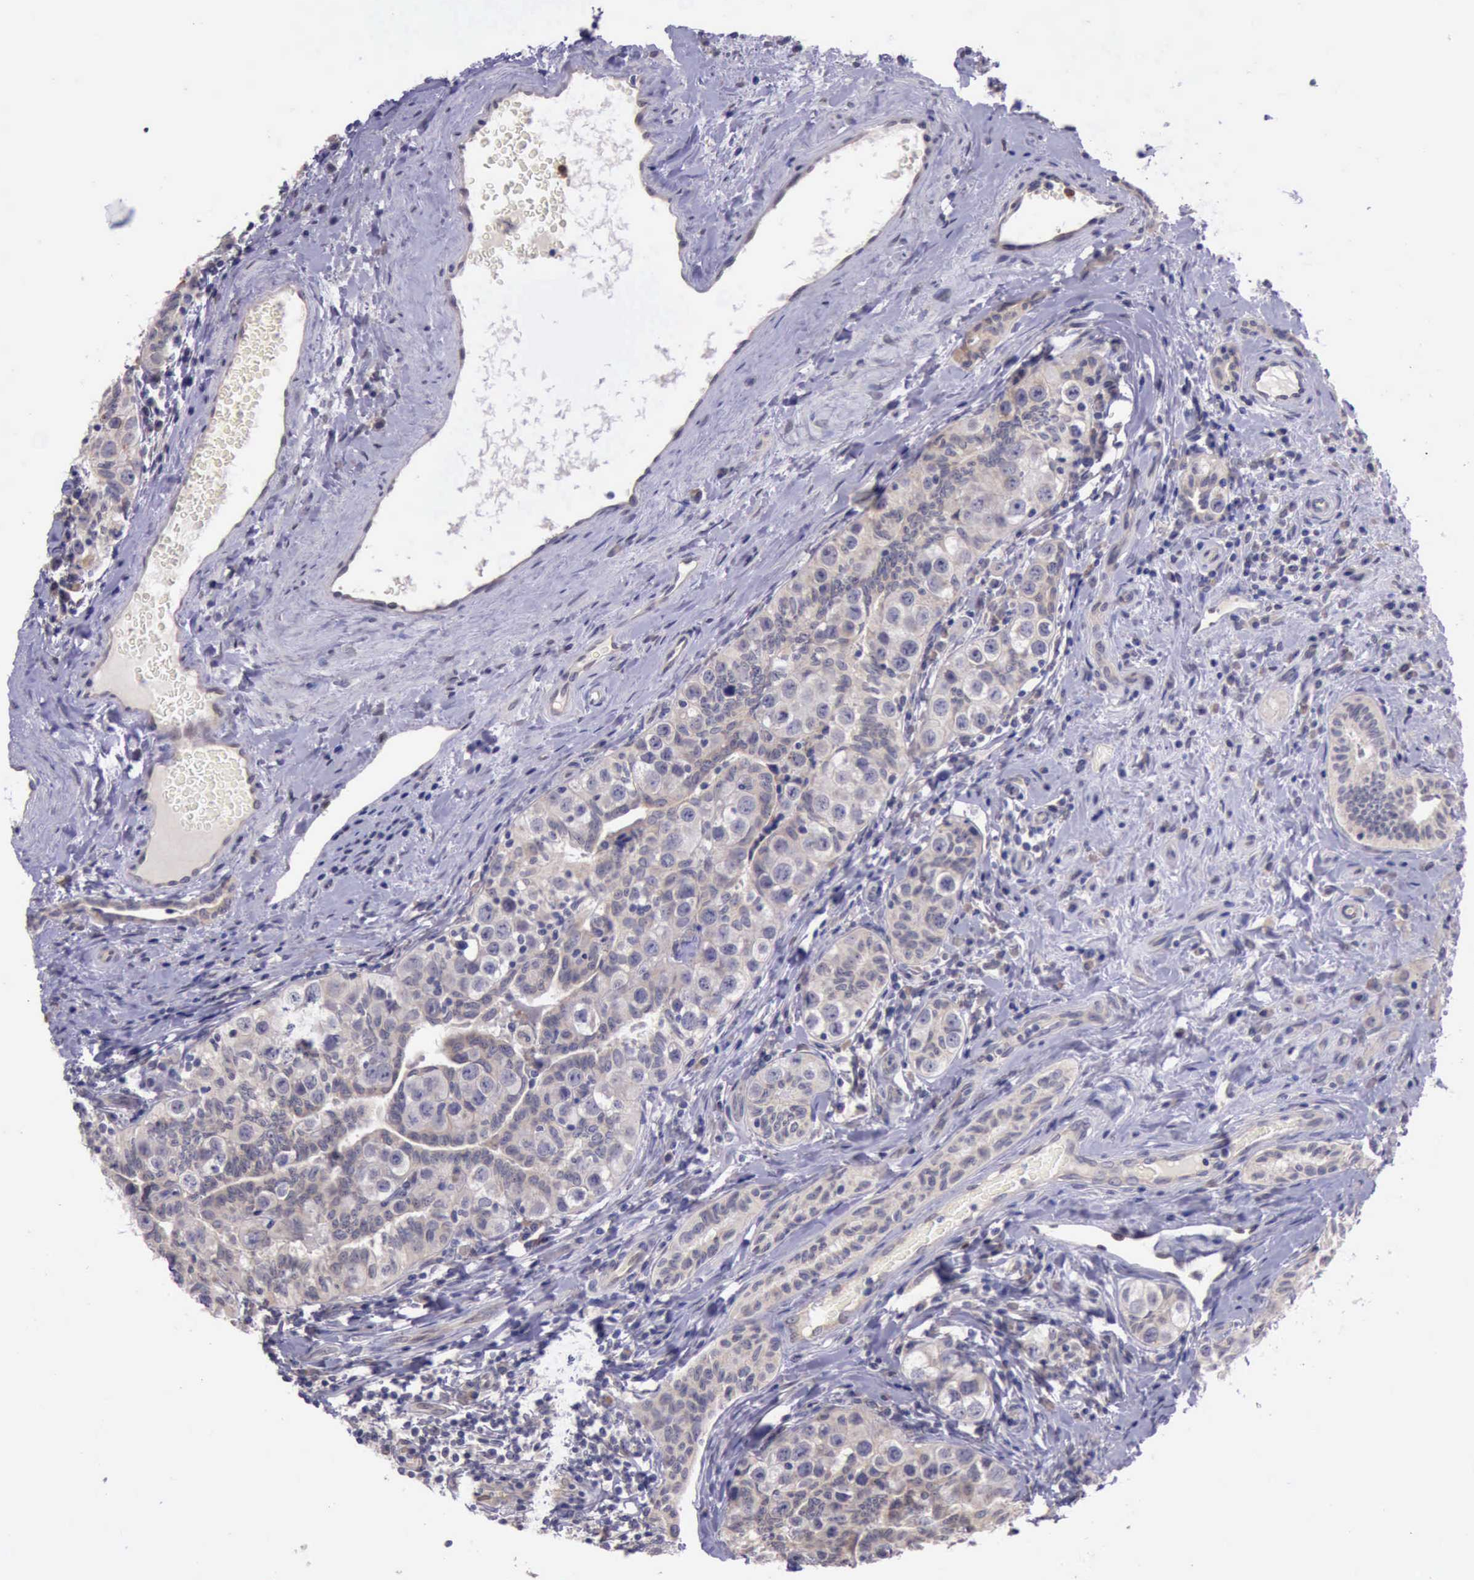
{"staining": {"intensity": "weak", "quantity": ">75%", "location": "cytoplasmic/membranous"}, "tissue": "testis cancer", "cell_type": "Tumor cells", "image_type": "cancer", "snomed": [{"axis": "morphology", "description": "Seminoma, NOS"}, {"axis": "topography", "description": "Testis"}], "caption": "An image showing weak cytoplasmic/membranous expression in about >75% of tumor cells in testis cancer, as visualized by brown immunohistochemical staining.", "gene": "PLEK2", "patient": {"sex": "male", "age": 32}}